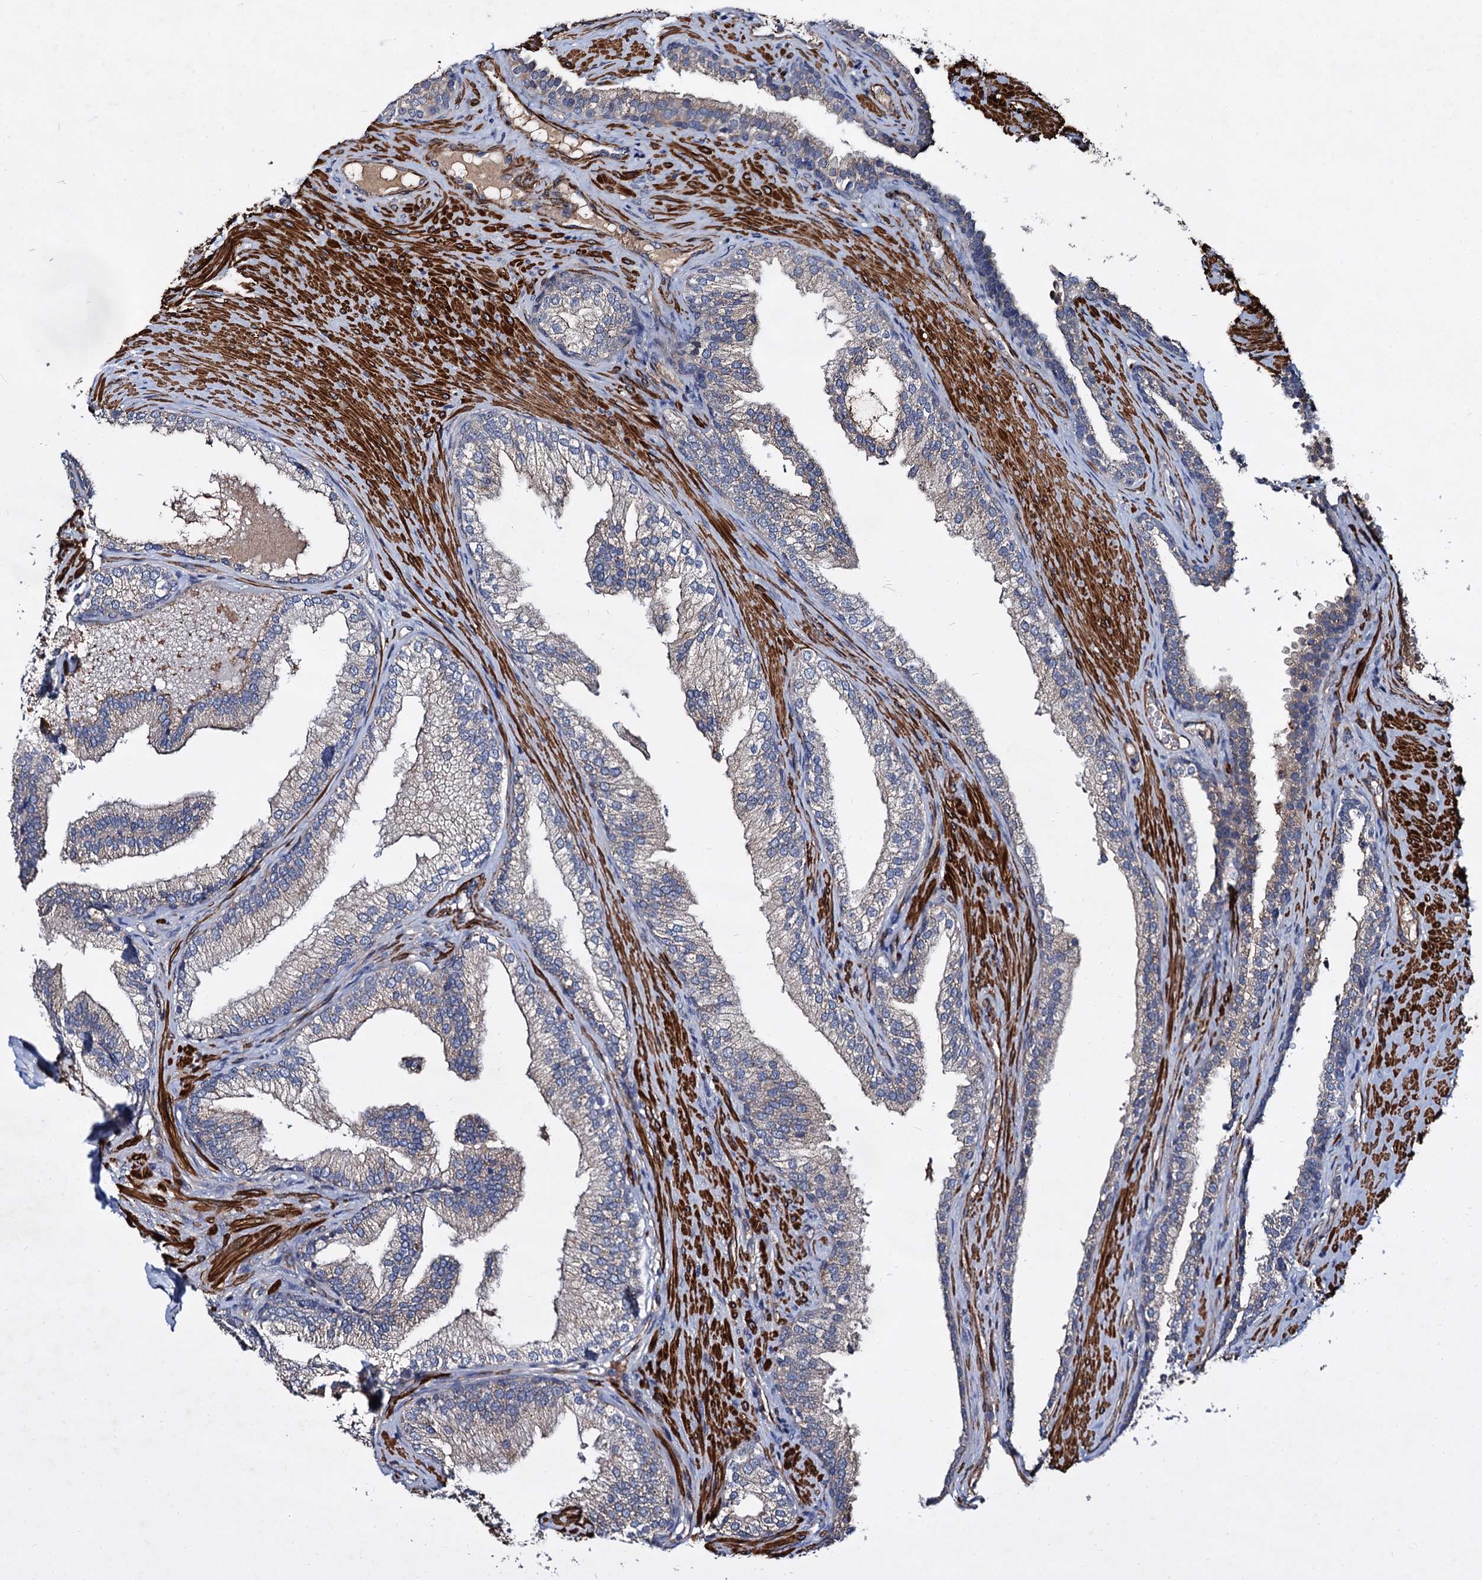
{"staining": {"intensity": "weak", "quantity": "25%-75%", "location": "cytoplasmic/membranous"}, "tissue": "prostate", "cell_type": "Glandular cells", "image_type": "normal", "snomed": [{"axis": "morphology", "description": "Normal tissue, NOS"}, {"axis": "topography", "description": "Prostate"}], "caption": "Protein expression analysis of unremarkable prostate reveals weak cytoplasmic/membranous positivity in about 25%-75% of glandular cells.", "gene": "ISM2", "patient": {"sex": "male", "age": 76}}